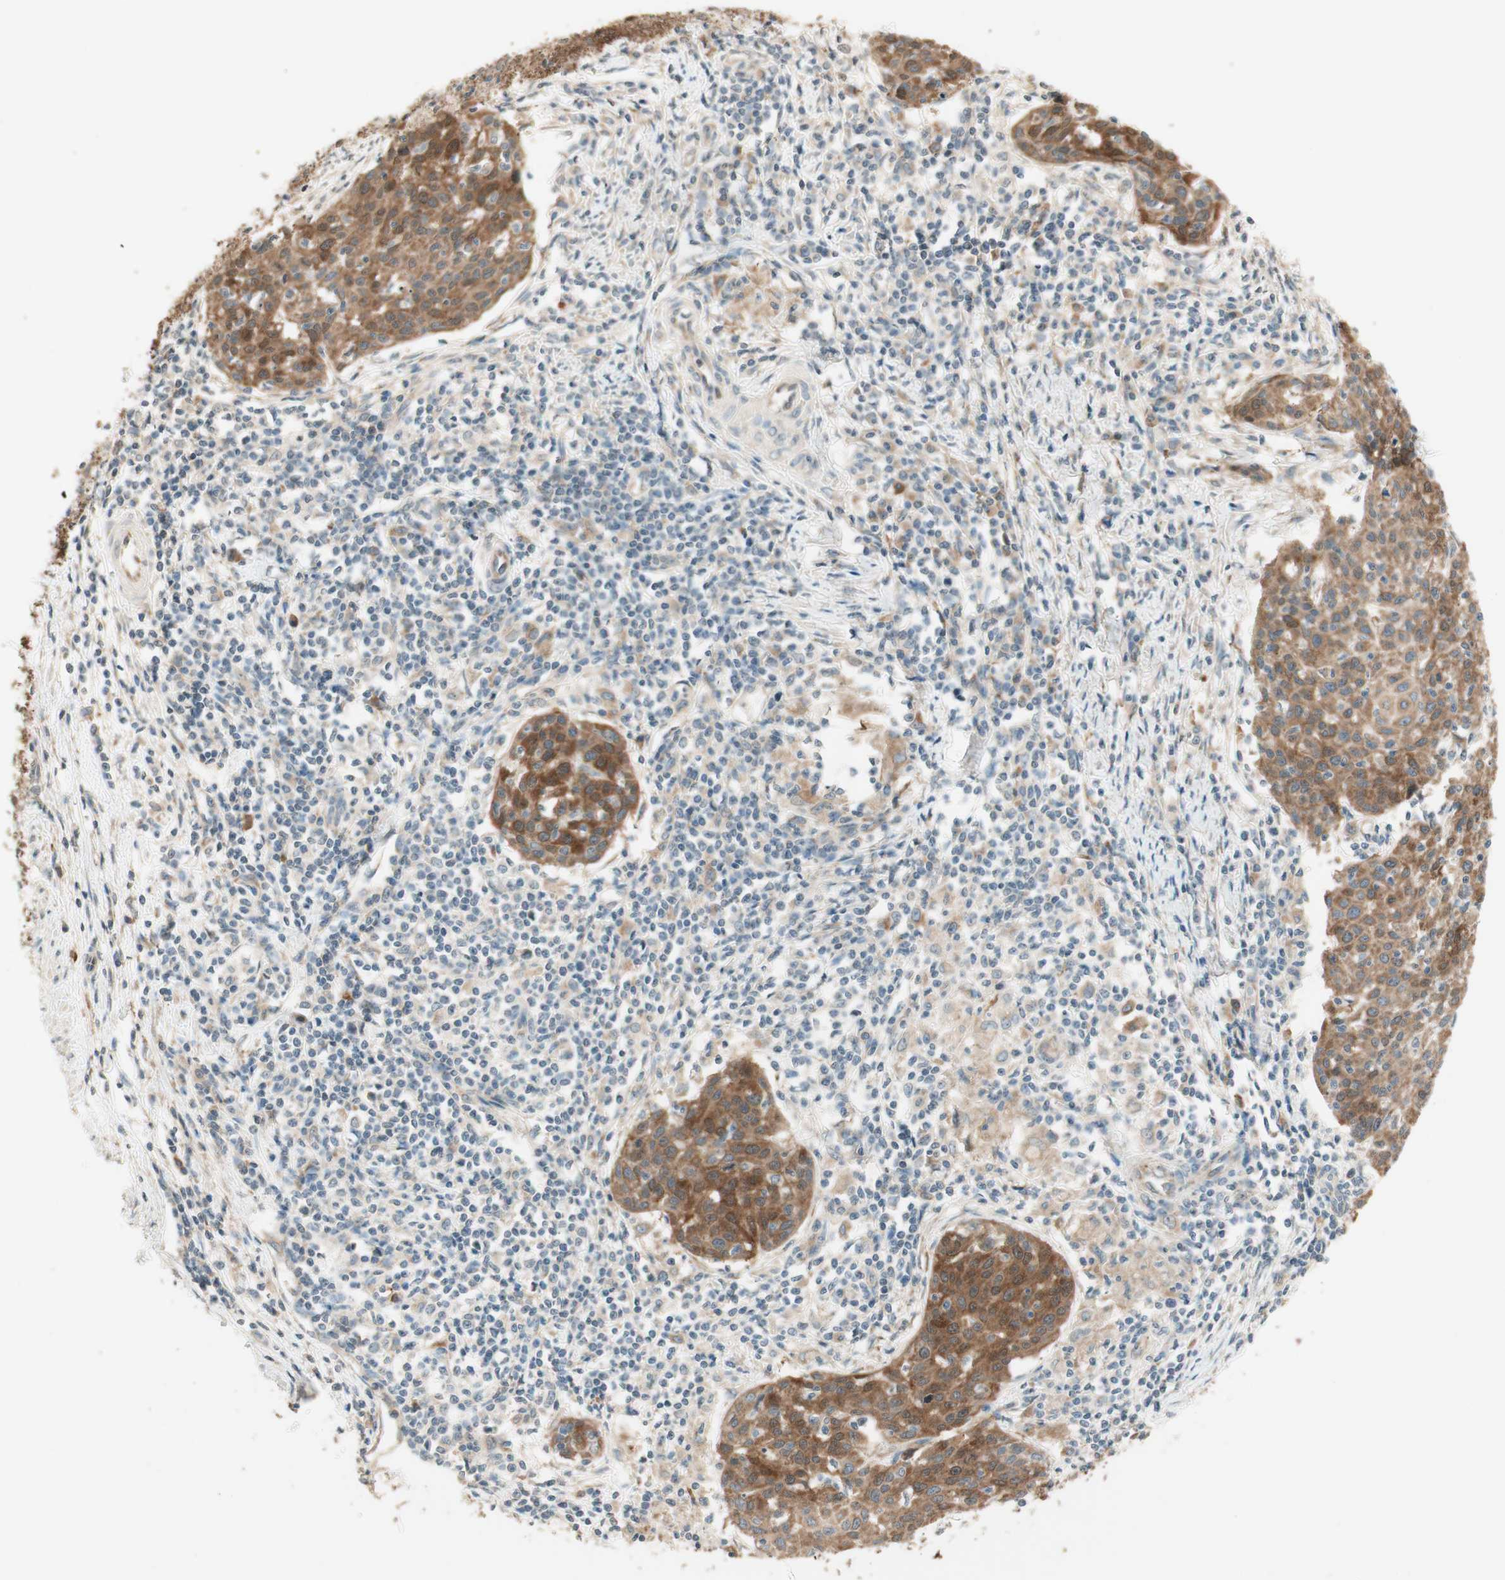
{"staining": {"intensity": "moderate", "quantity": ">75%", "location": "cytoplasmic/membranous"}, "tissue": "cervical cancer", "cell_type": "Tumor cells", "image_type": "cancer", "snomed": [{"axis": "morphology", "description": "Squamous cell carcinoma, NOS"}, {"axis": "topography", "description": "Cervix"}], "caption": "A brown stain highlights moderate cytoplasmic/membranous staining of a protein in human cervical squamous cell carcinoma tumor cells.", "gene": "CLCN2", "patient": {"sex": "female", "age": 38}}